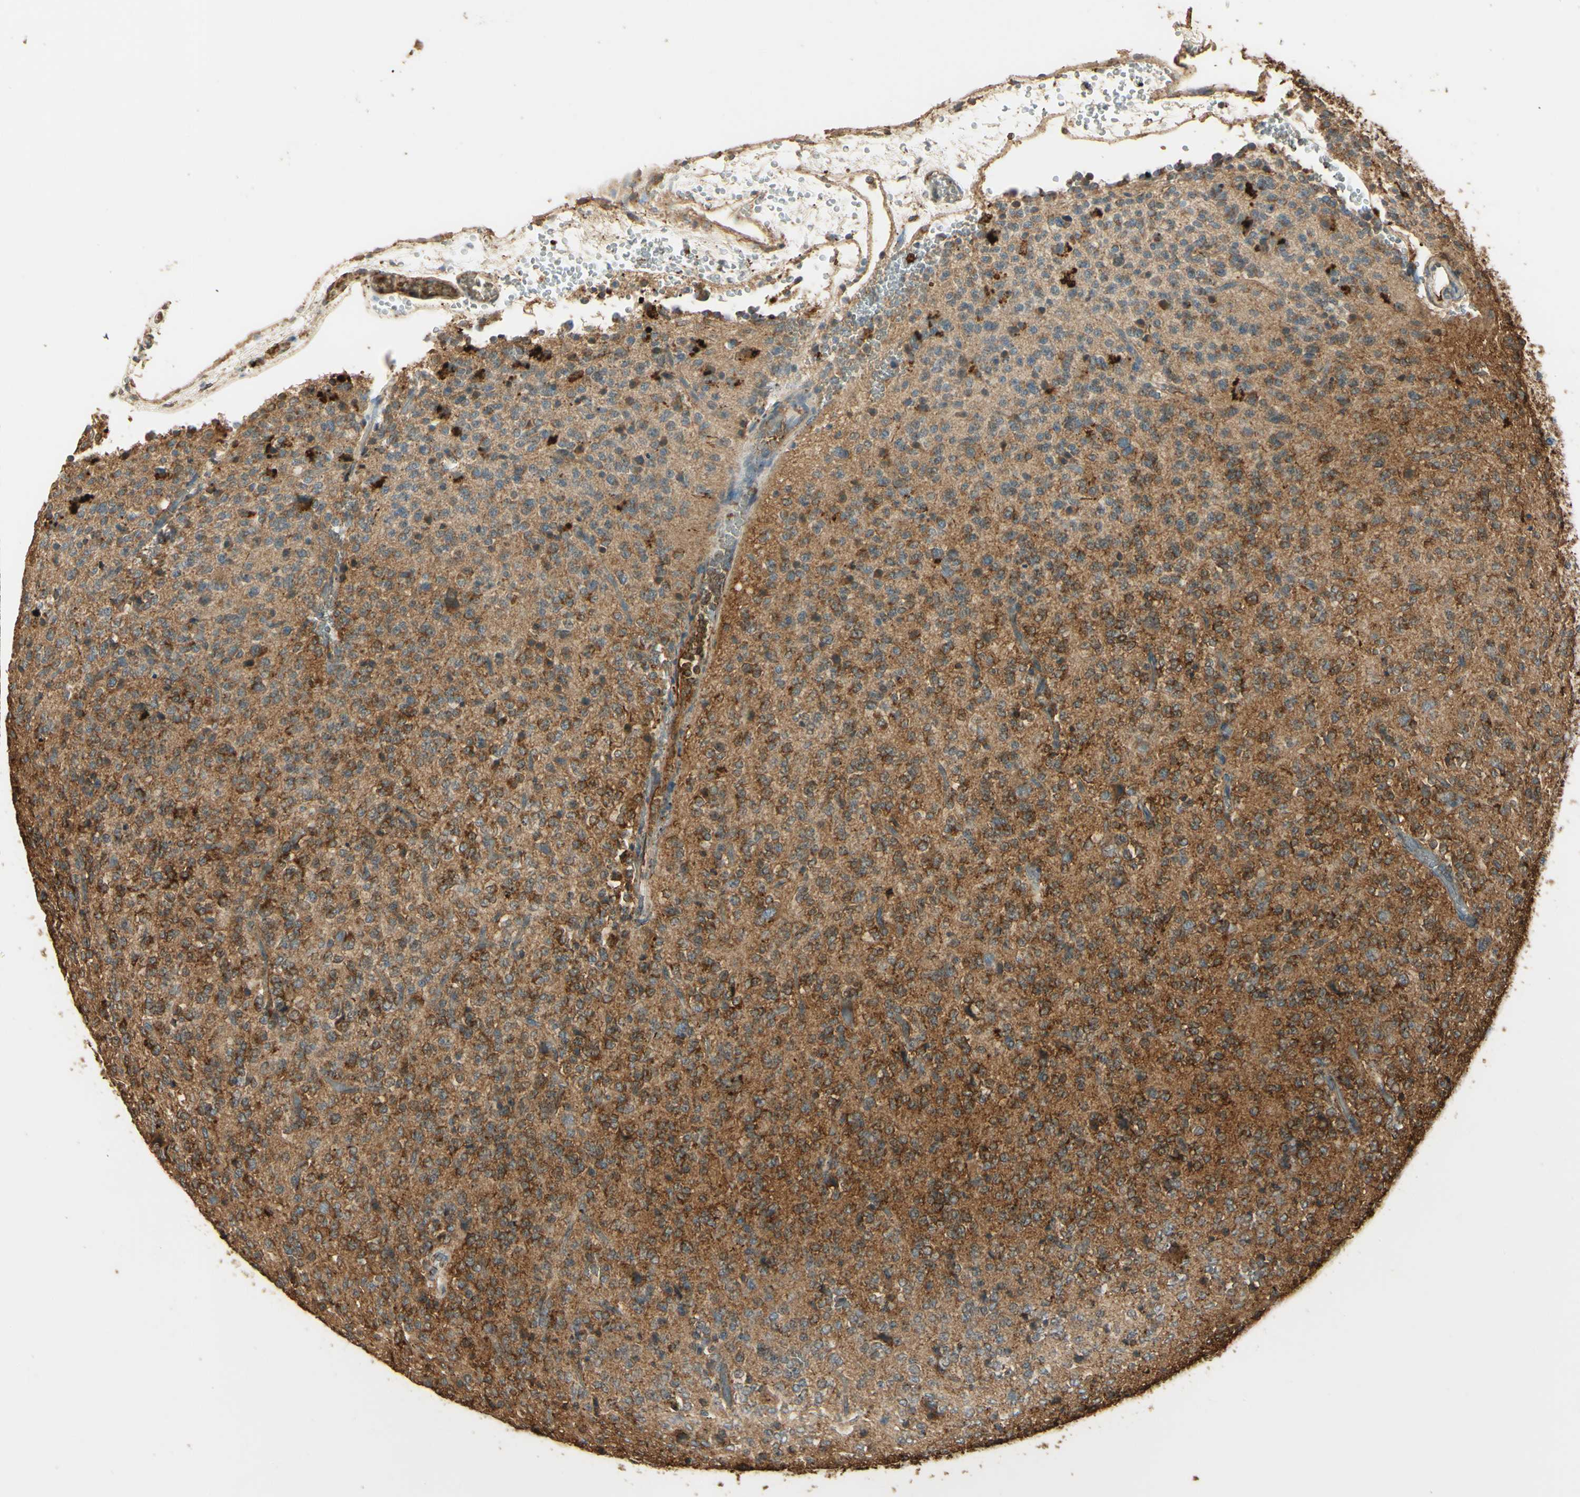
{"staining": {"intensity": "moderate", "quantity": ">75%", "location": "cytoplasmic/membranous"}, "tissue": "glioma", "cell_type": "Tumor cells", "image_type": "cancer", "snomed": [{"axis": "morphology", "description": "Glioma, malignant, Low grade"}, {"axis": "topography", "description": "Brain"}], "caption": "Malignant glioma (low-grade) stained with a protein marker shows moderate staining in tumor cells.", "gene": "ARHGEF17", "patient": {"sex": "male", "age": 38}}